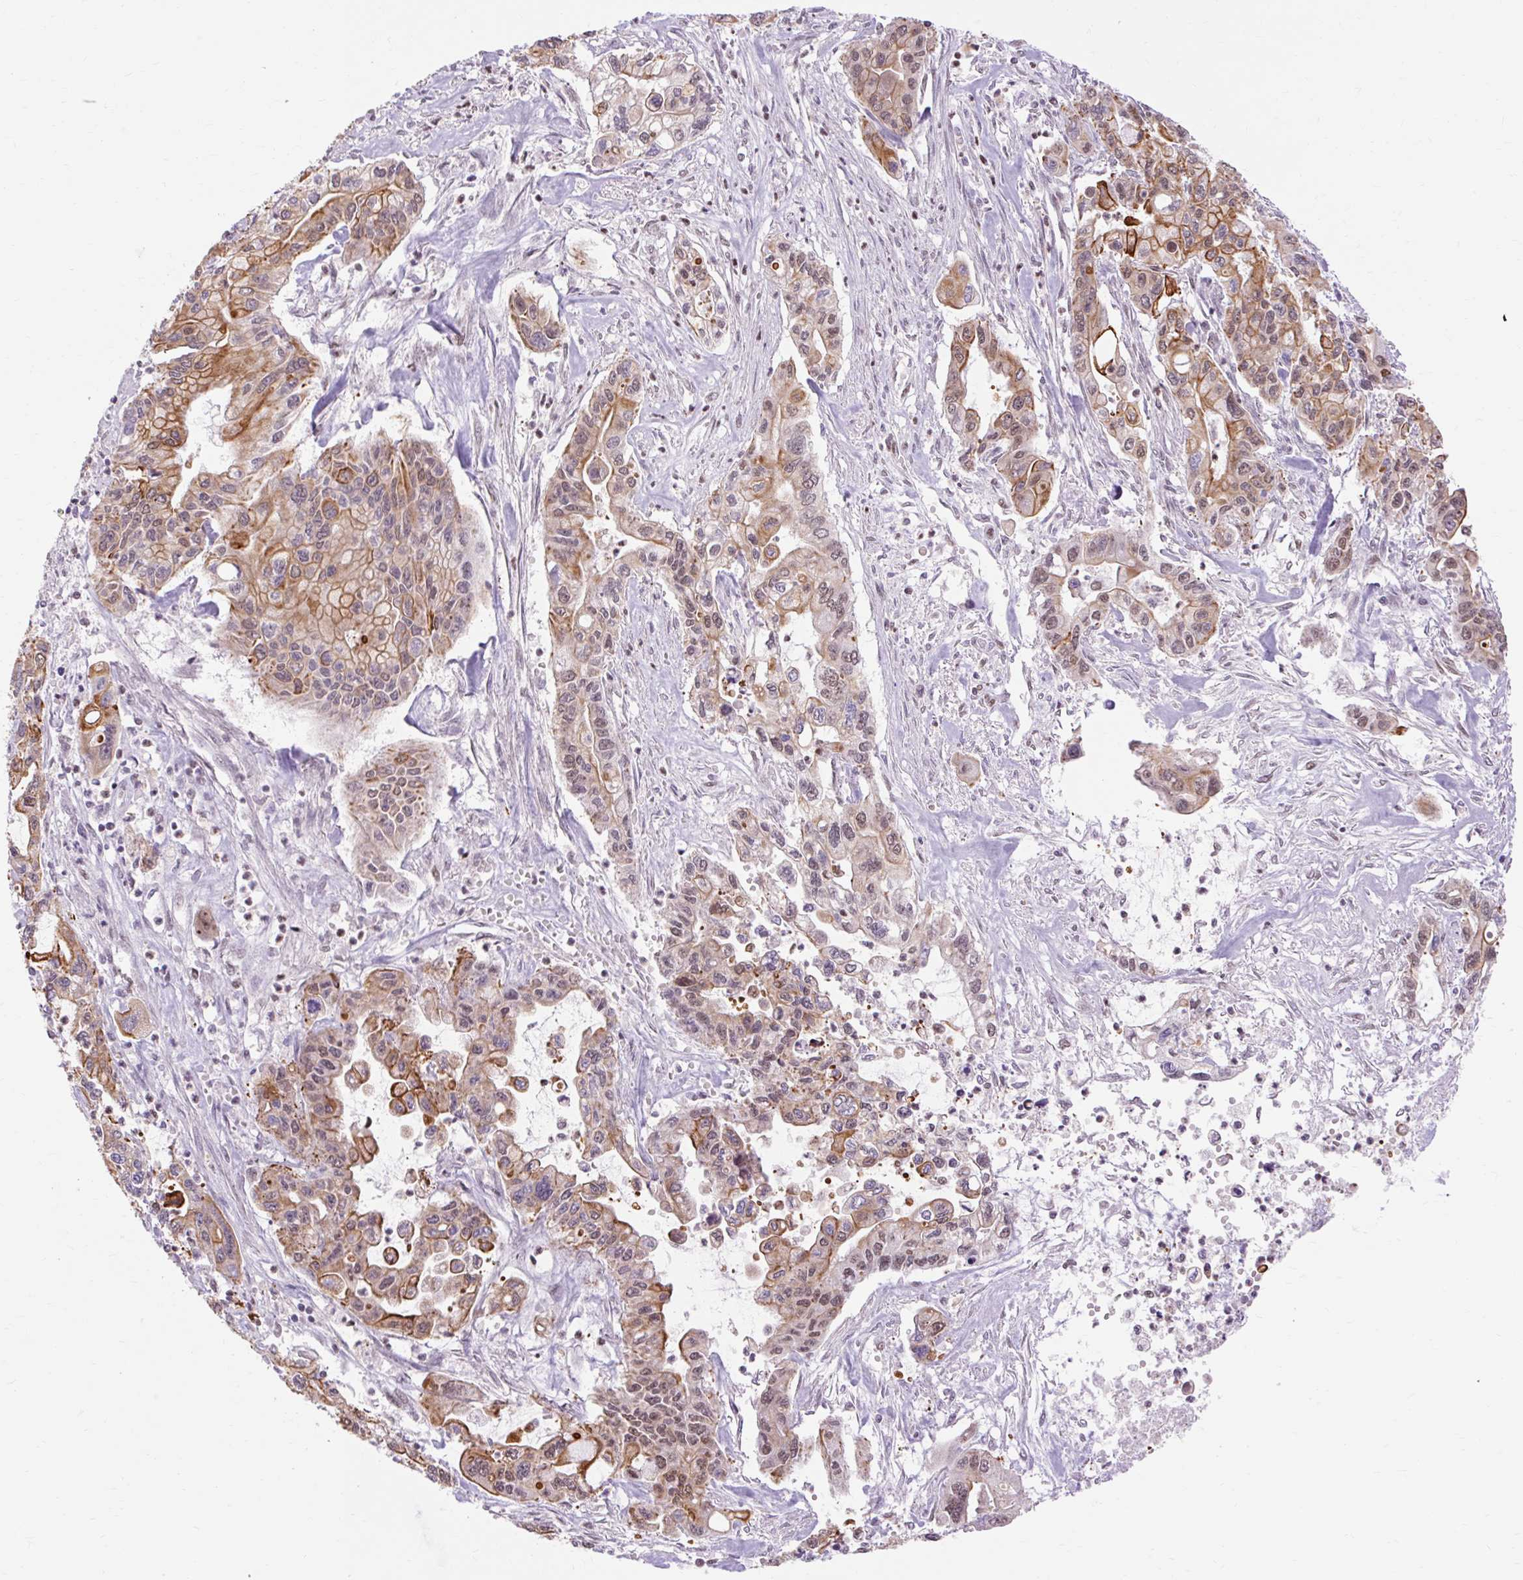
{"staining": {"intensity": "moderate", "quantity": "25%-75%", "location": "cytoplasmic/membranous"}, "tissue": "pancreatic cancer", "cell_type": "Tumor cells", "image_type": "cancer", "snomed": [{"axis": "morphology", "description": "Adenocarcinoma, NOS"}, {"axis": "topography", "description": "Pancreas"}], "caption": "Pancreatic cancer was stained to show a protein in brown. There is medium levels of moderate cytoplasmic/membranous staining in about 25%-75% of tumor cells.", "gene": "NPIPB12", "patient": {"sex": "male", "age": 62}}